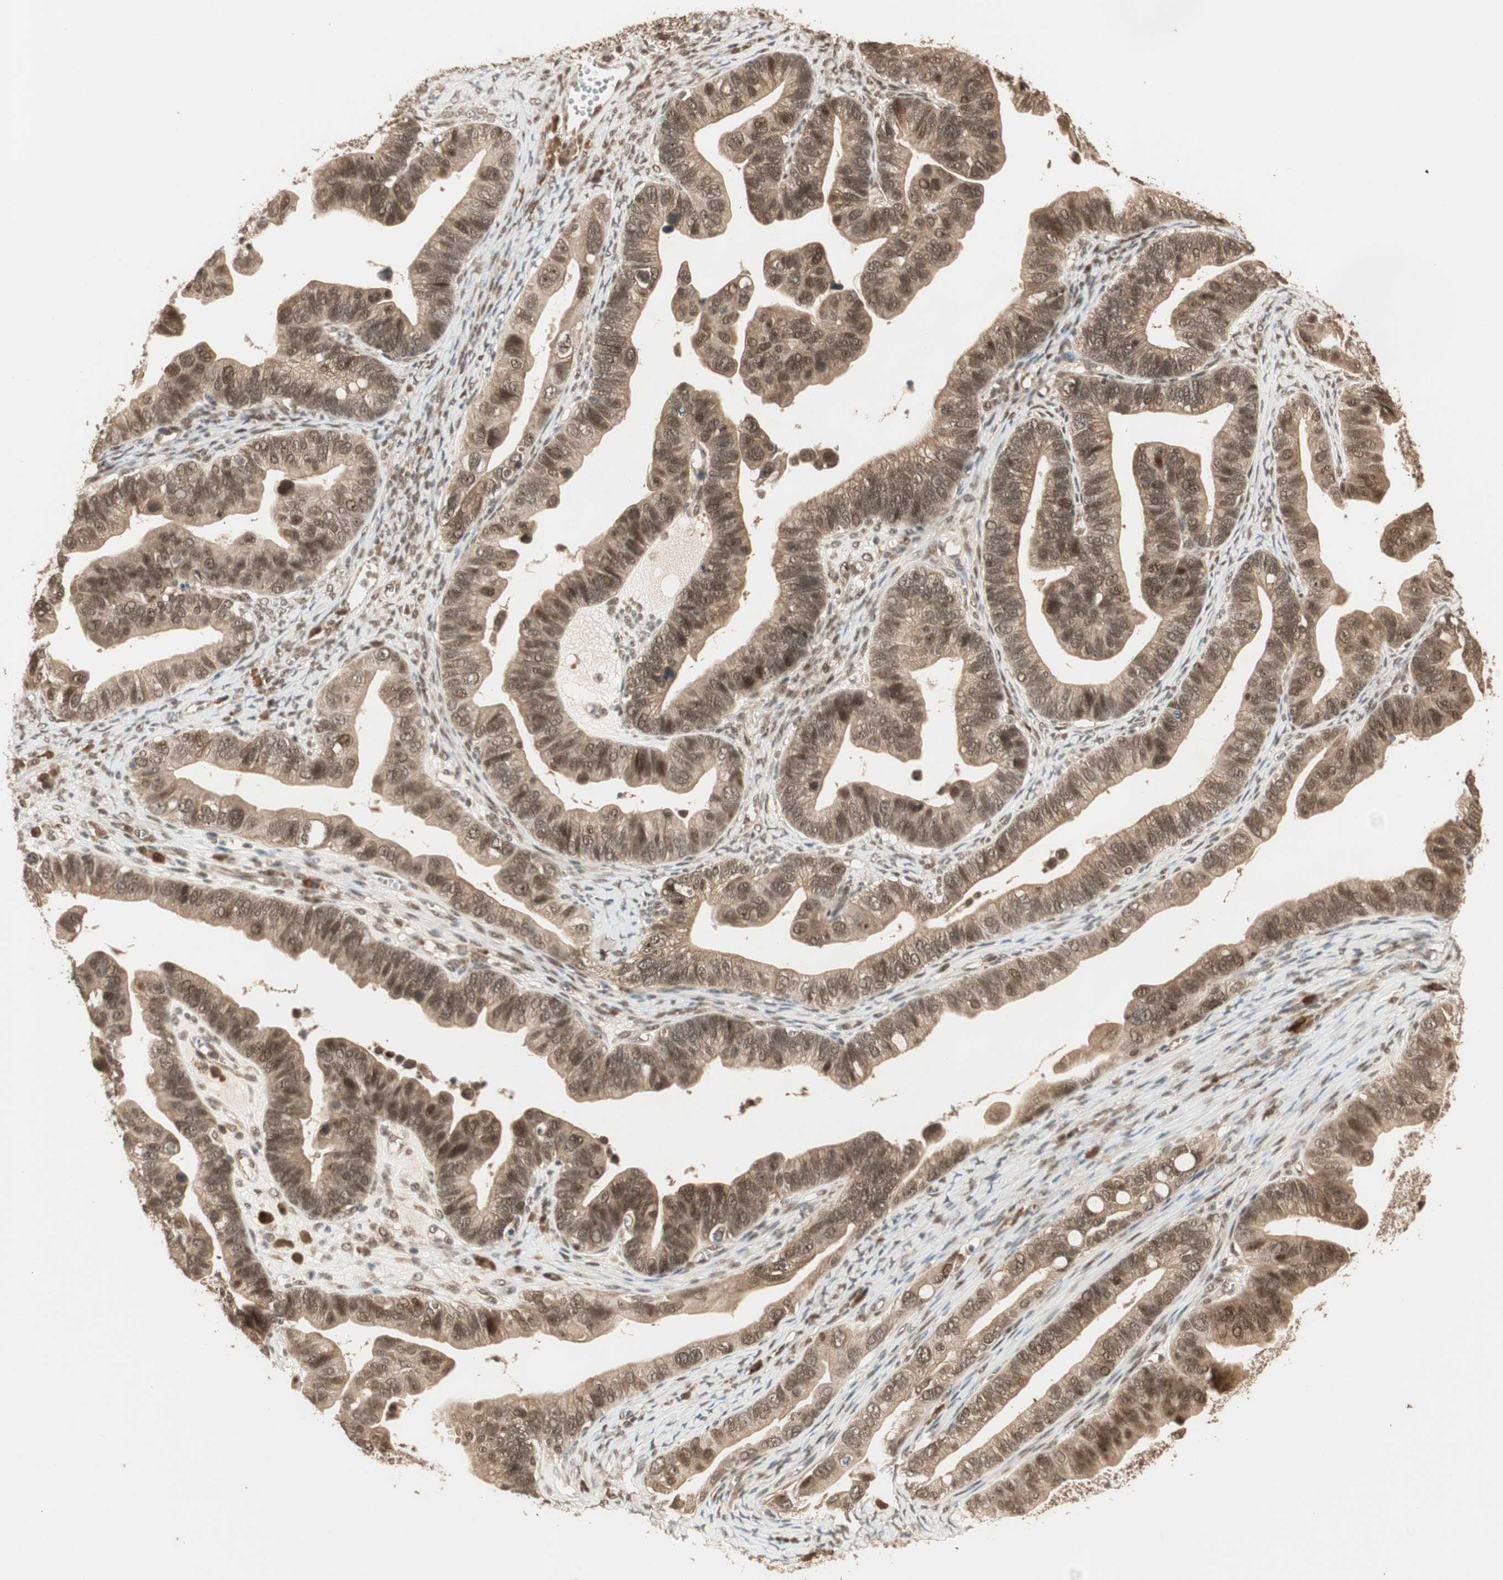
{"staining": {"intensity": "strong", "quantity": ">75%", "location": "cytoplasmic/membranous,nuclear"}, "tissue": "ovarian cancer", "cell_type": "Tumor cells", "image_type": "cancer", "snomed": [{"axis": "morphology", "description": "Cystadenocarcinoma, serous, NOS"}, {"axis": "topography", "description": "Ovary"}], "caption": "IHC photomicrograph of neoplastic tissue: human ovarian cancer (serous cystadenocarcinoma) stained using IHC displays high levels of strong protein expression localized specifically in the cytoplasmic/membranous and nuclear of tumor cells, appearing as a cytoplasmic/membranous and nuclear brown color.", "gene": "ZSCAN31", "patient": {"sex": "female", "age": 56}}